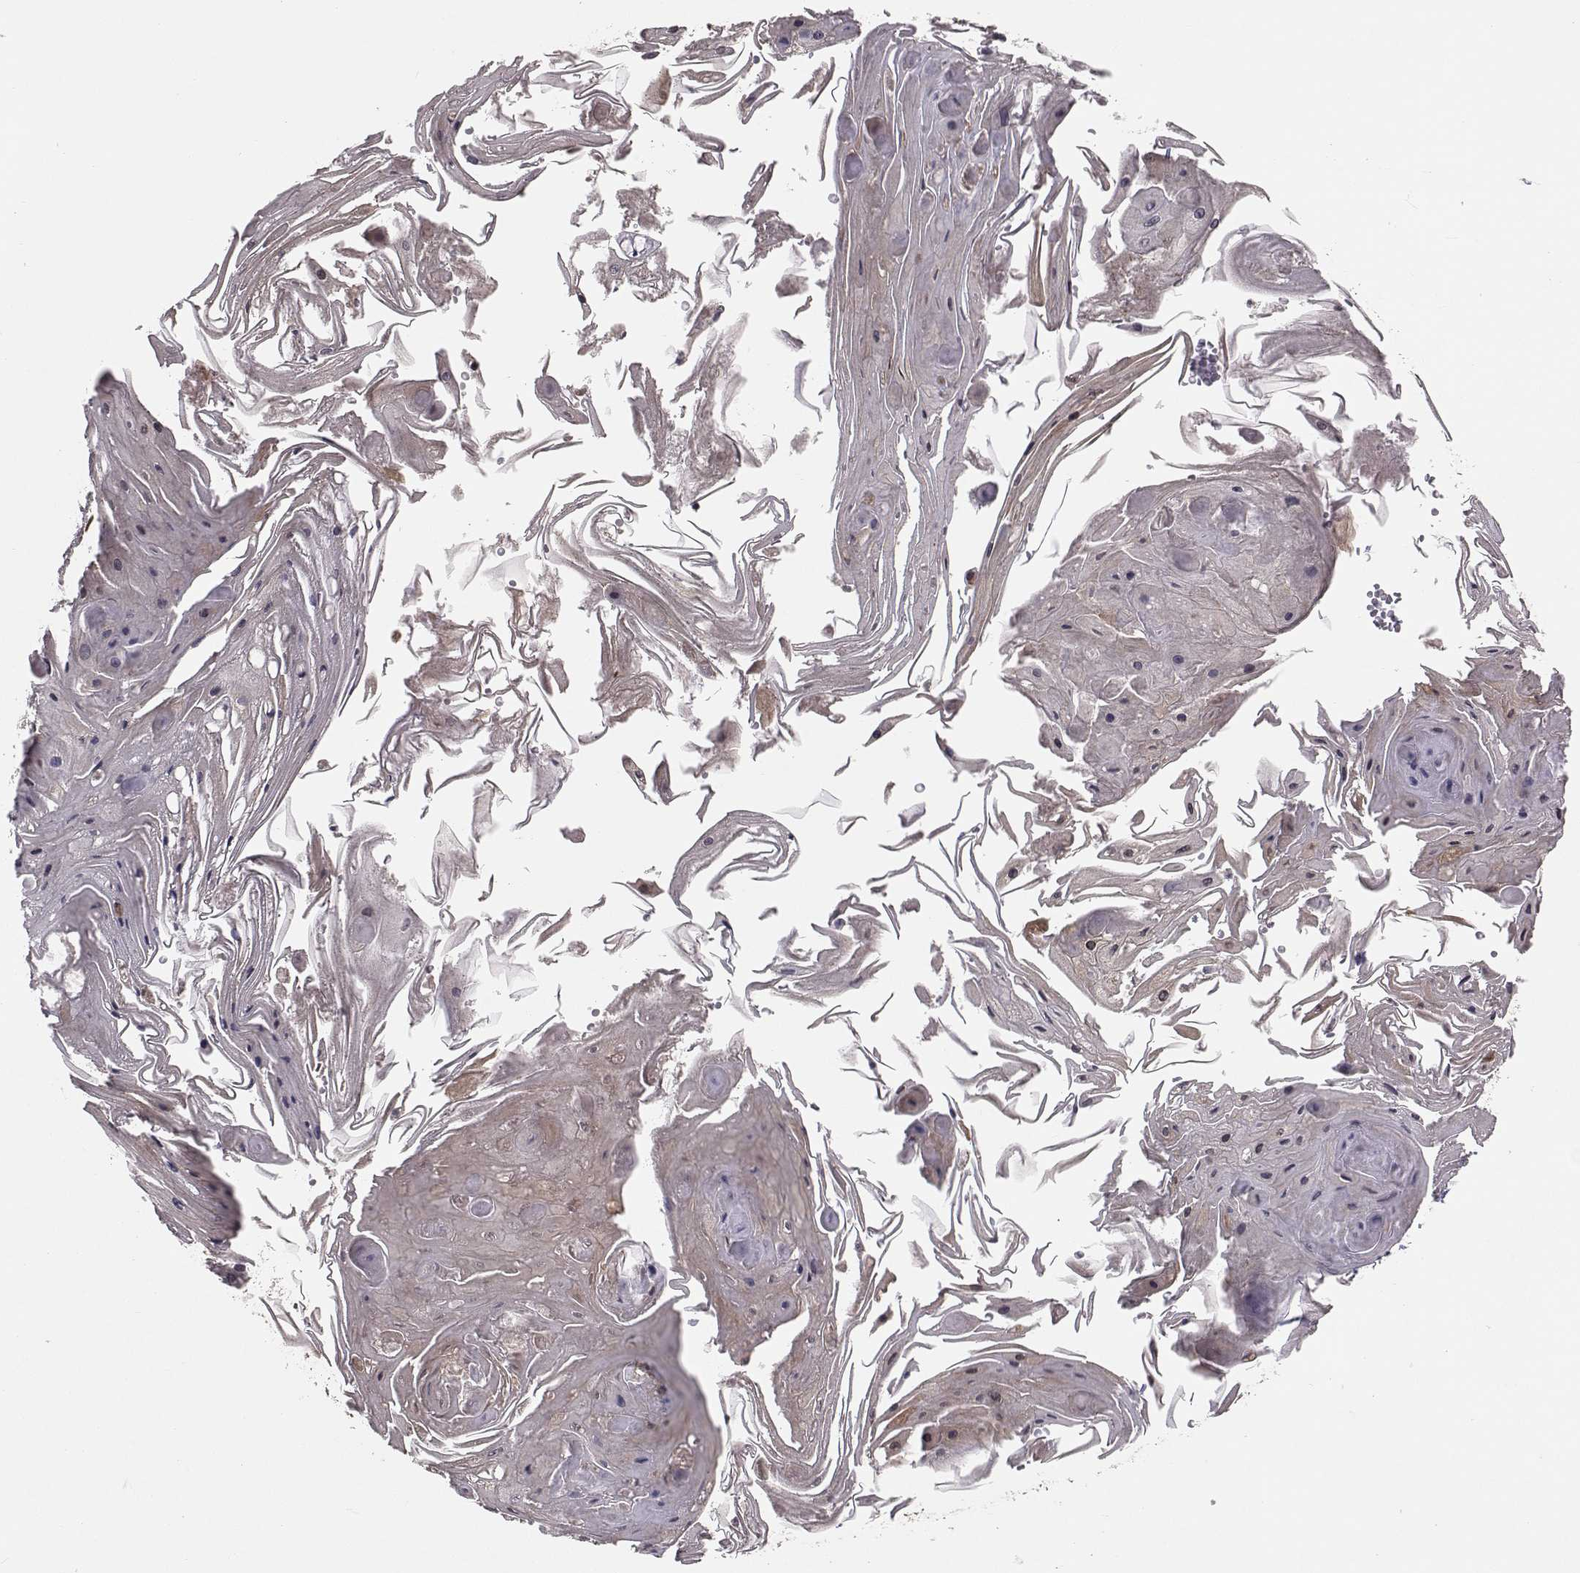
{"staining": {"intensity": "negative", "quantity": "none", "location": "none"}, "tissue": "skin cancer", "cell_type": "Tumor cells", "image_type": "cancer", "snomed": [{"axis": "morphology", "description": "Squamous cell carcinoma, NOS"}, {"axis": "topography", "description": "Skin"}], "caption": "There is no significant expression in tumor cells of squamous cell carcinoma (skin).", "gene": "TRIP10", "patient": {"sex": "male", "age": 70}}